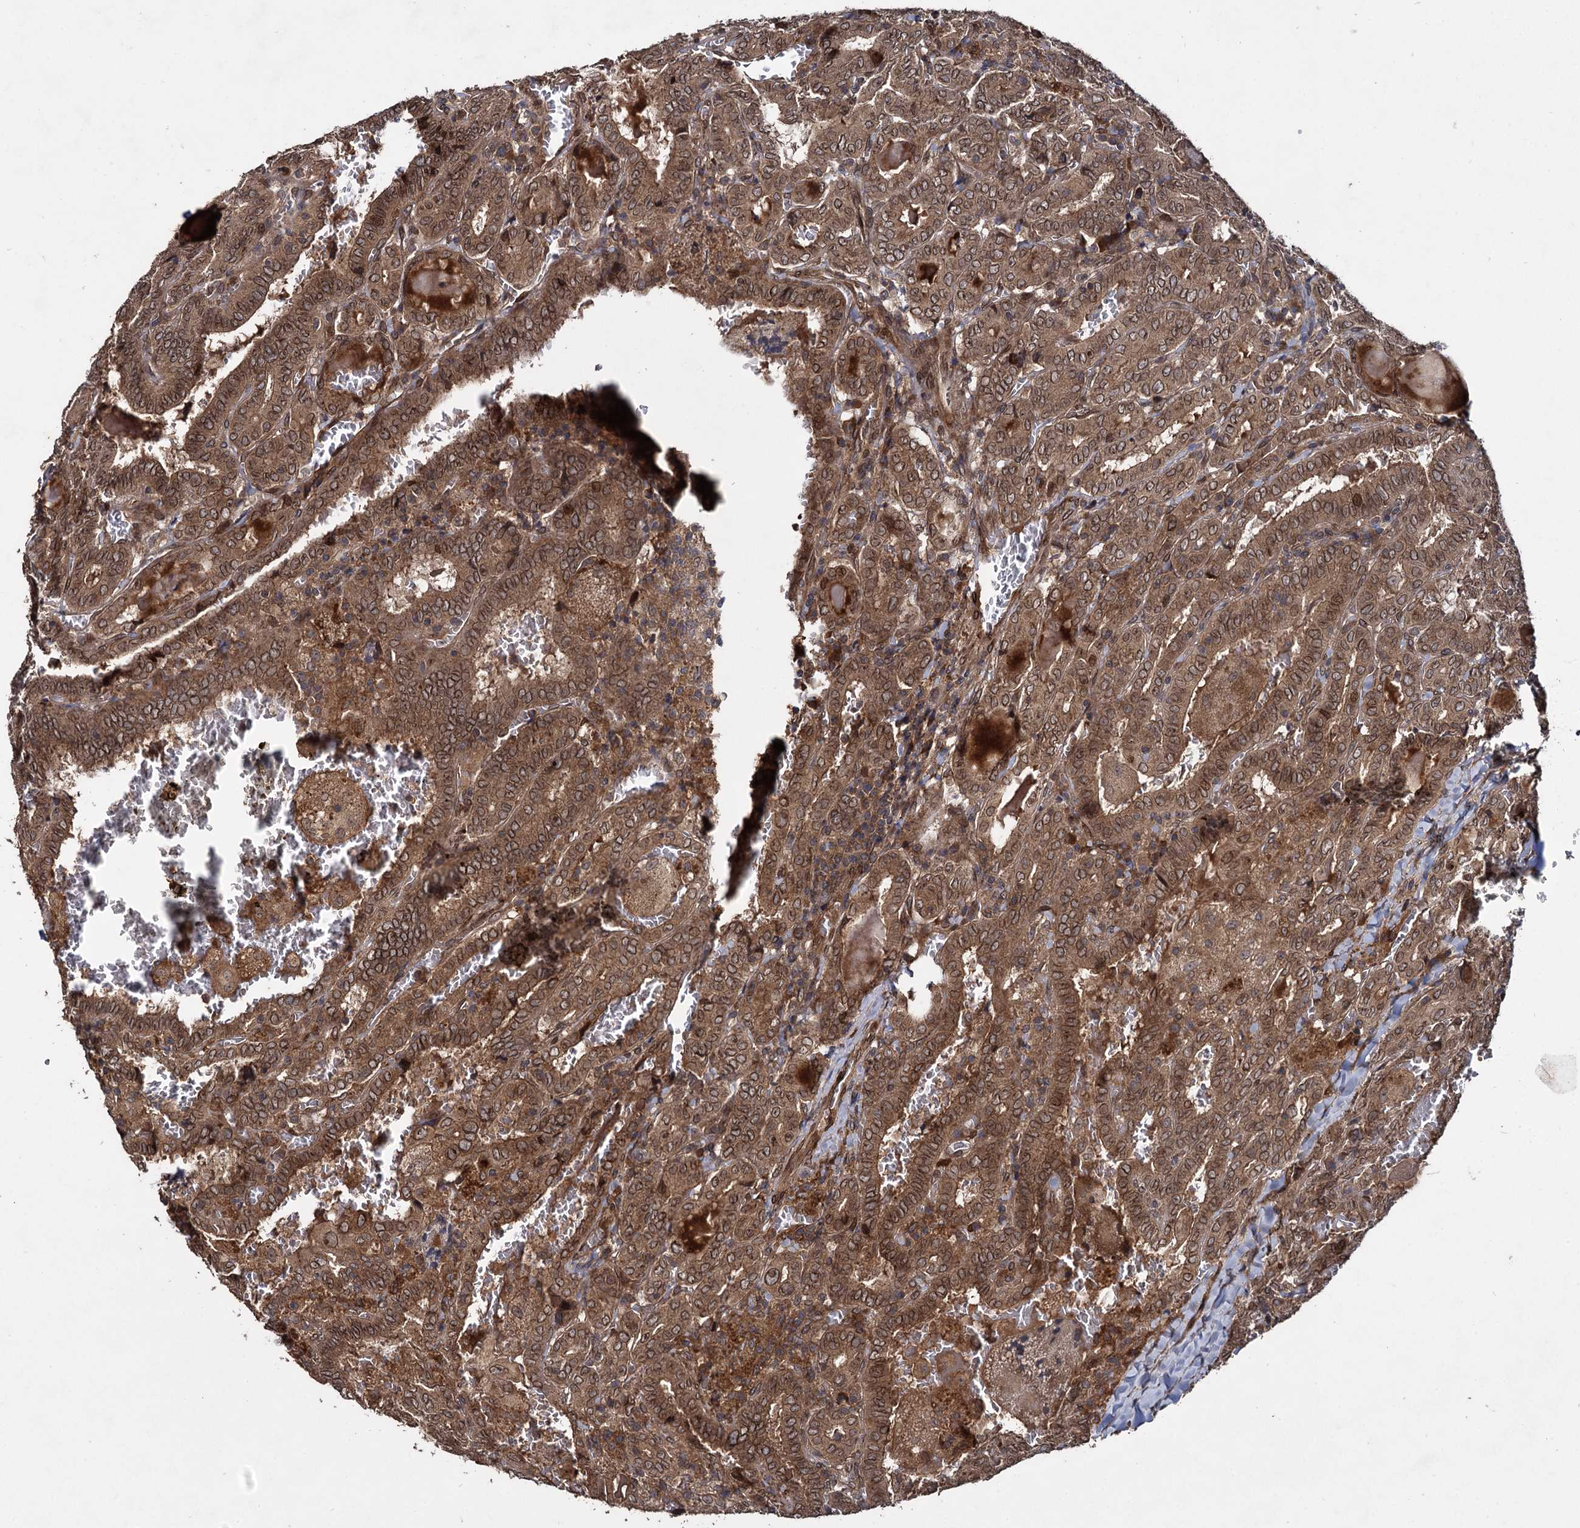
{"staining": {"intensity": "strong", "quantity": ">75%", "location": "cytoplasmic/membranous,nuclear"}, "tissue": "thyroid cancer", "cell_type": "Tumor cells", "image_type": "cancer", "snomed": [{"axis": "morphology", "description": "Papillary adenocarcinoma, NOS"}, {"axis": "topography", "description": "Thyroid gland"}], "caption": "Thyroid cancer (papillary adenocarcinoma) stained with a protein marker displays strong staining in tumor cells.", "gene": "DCP1B", "patient": {"sex": "female", "age": 72}}